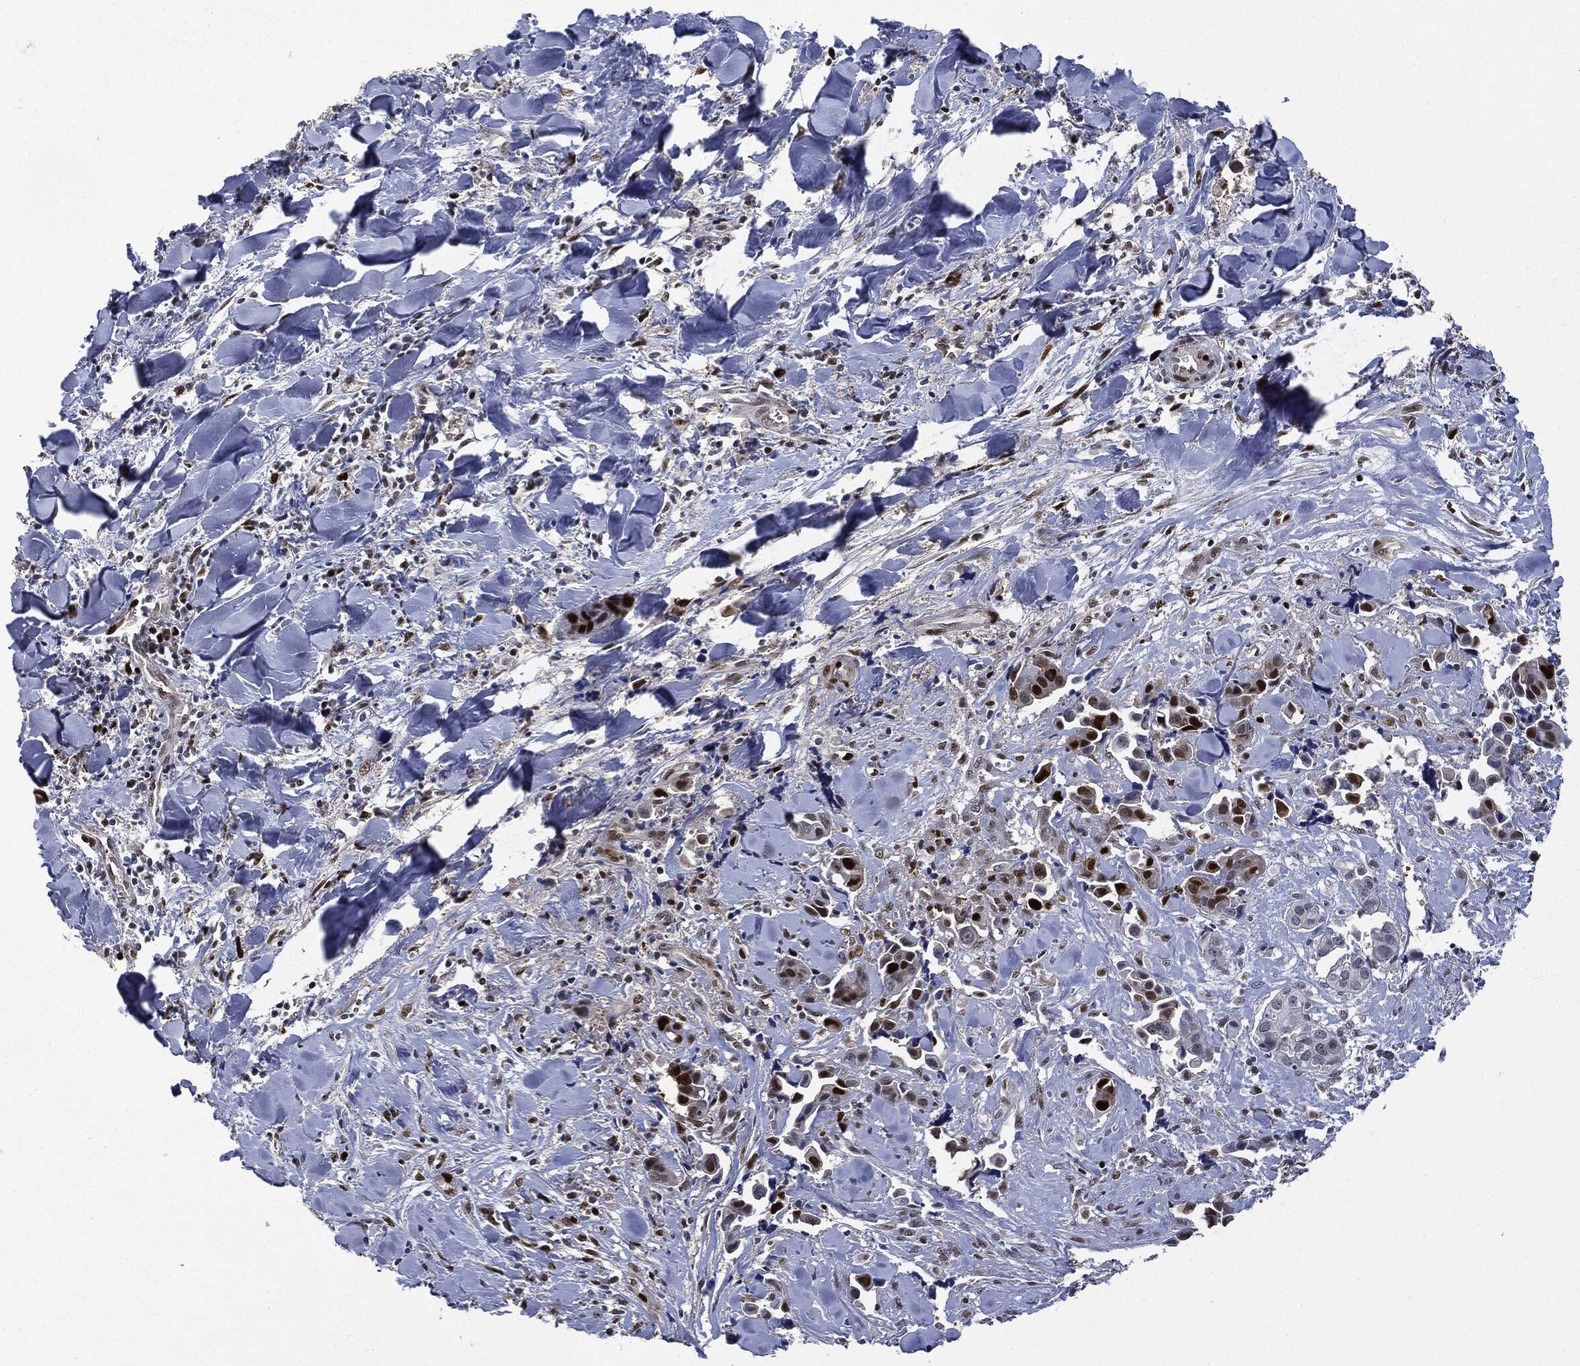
{"staining": {"intensity": "strong", "quantity": "25%-75%", "location": "nuclear"}, "tissue": "head and neck cancer", "cell_type": "Tumor cells", "image_type": "cancer", "snomed": [{"axis": "morphology", "description": "Adenocarcinoma, NOS"}, {"axis": "topography", "description": "Head-Neck"}], "caption": "Tumor cells display strong nuclear expression in about 25%-75% of cells in adenocarcinoma (head and neck).", "gene": "PCNA", "patient": {"sex": "male", "age": 76}}